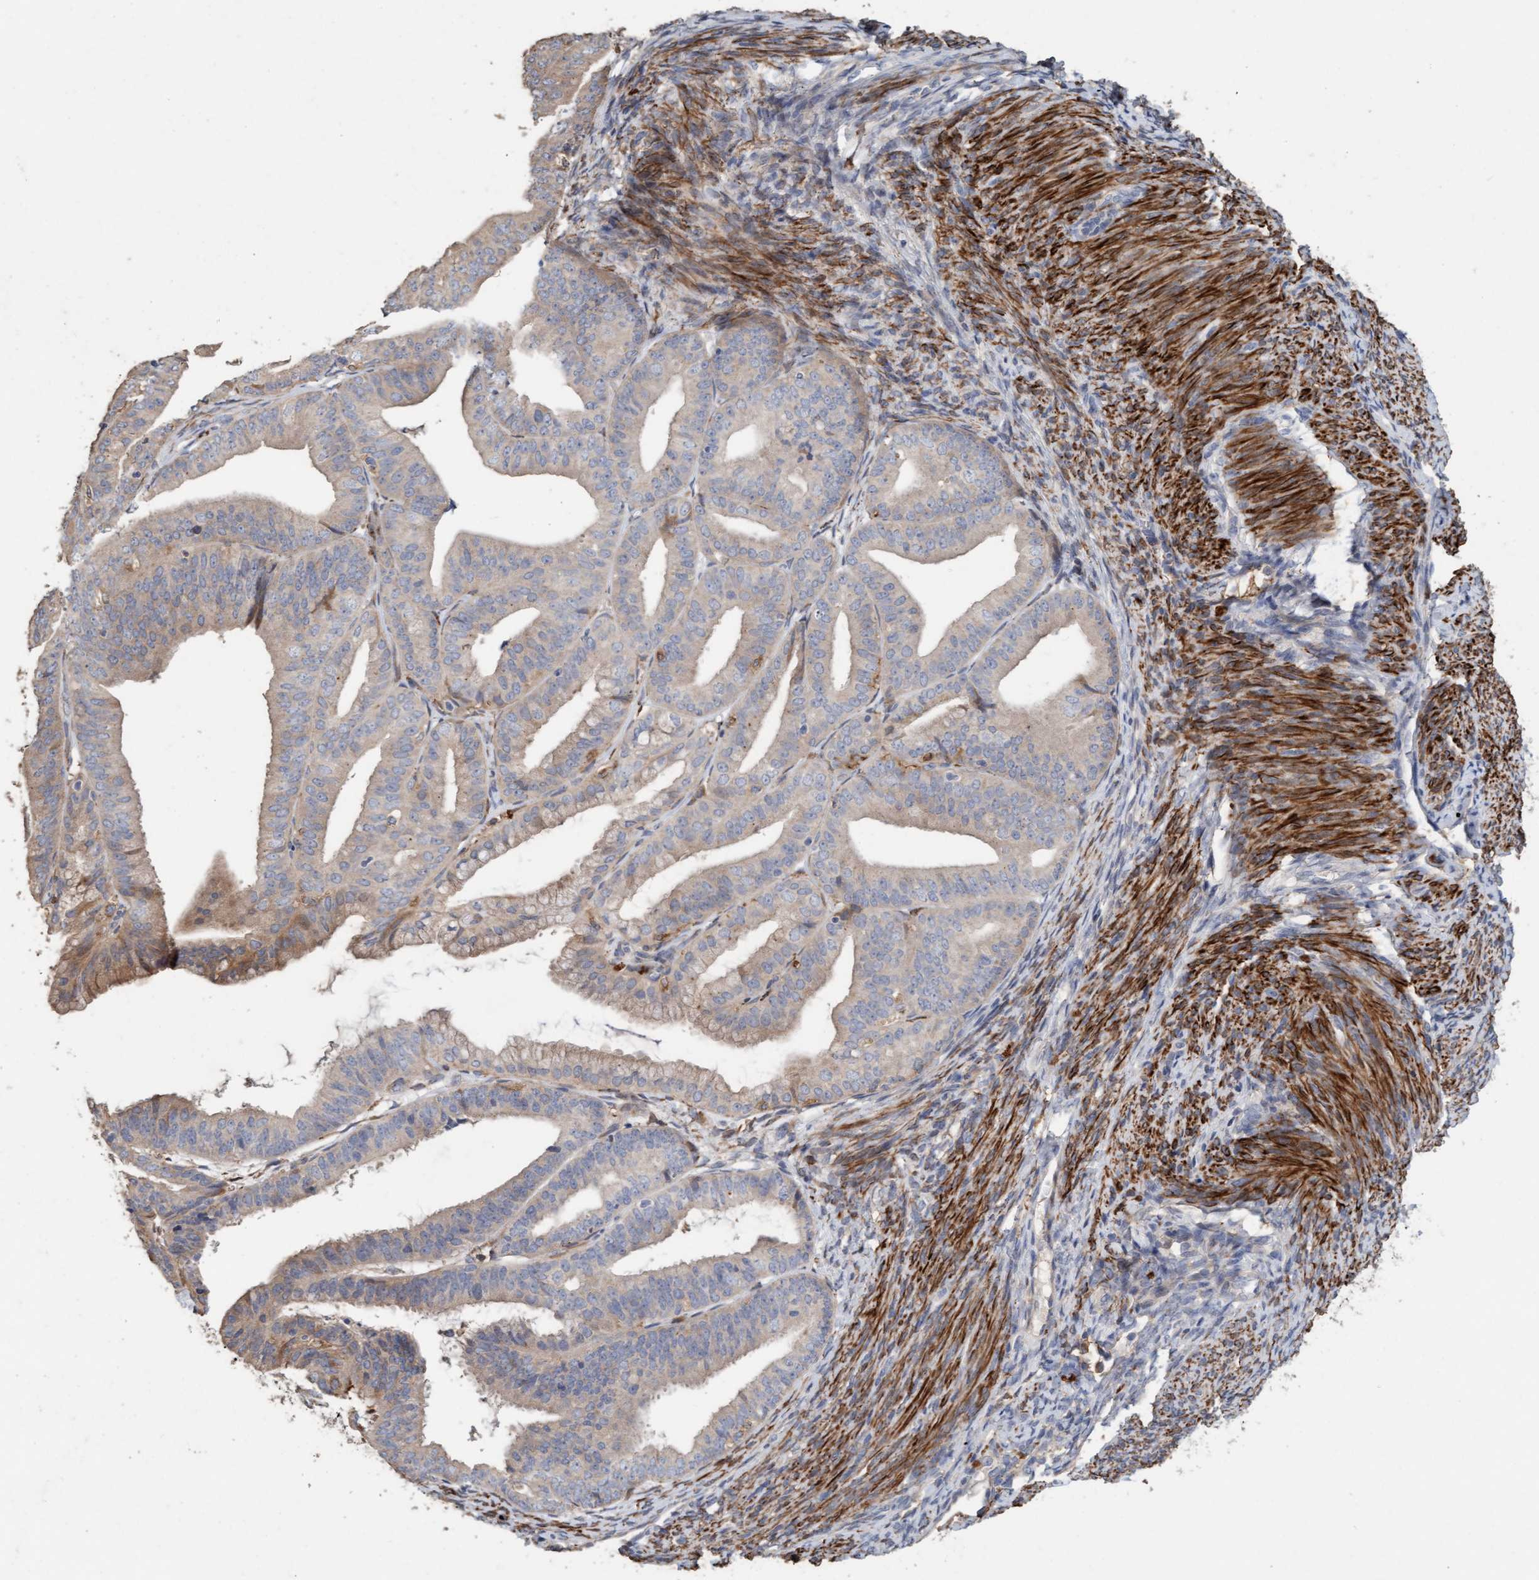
{"staining": {"intensity": "weak", "quantity": "25%-75%", "location": "cytoplasmic/membranous"}, "tissue": "endometrial cancer", "cell_type": "Tumor cells", "image_type": "cancer", "snomed": [{"axis": "morphology", "description": "Adenocarcinoma, NOS"}, {"axis": "topography", "description": "Endometrium"}], "caption": "DAB immunohistochemical staining of endometrial adenocarcinoma reveals weak cytoplasmic/membranous protein staining in about 25%-75% of tumor cells.", "gene": "LONRF1", "patient": {"sex": "female", "age": 63}}